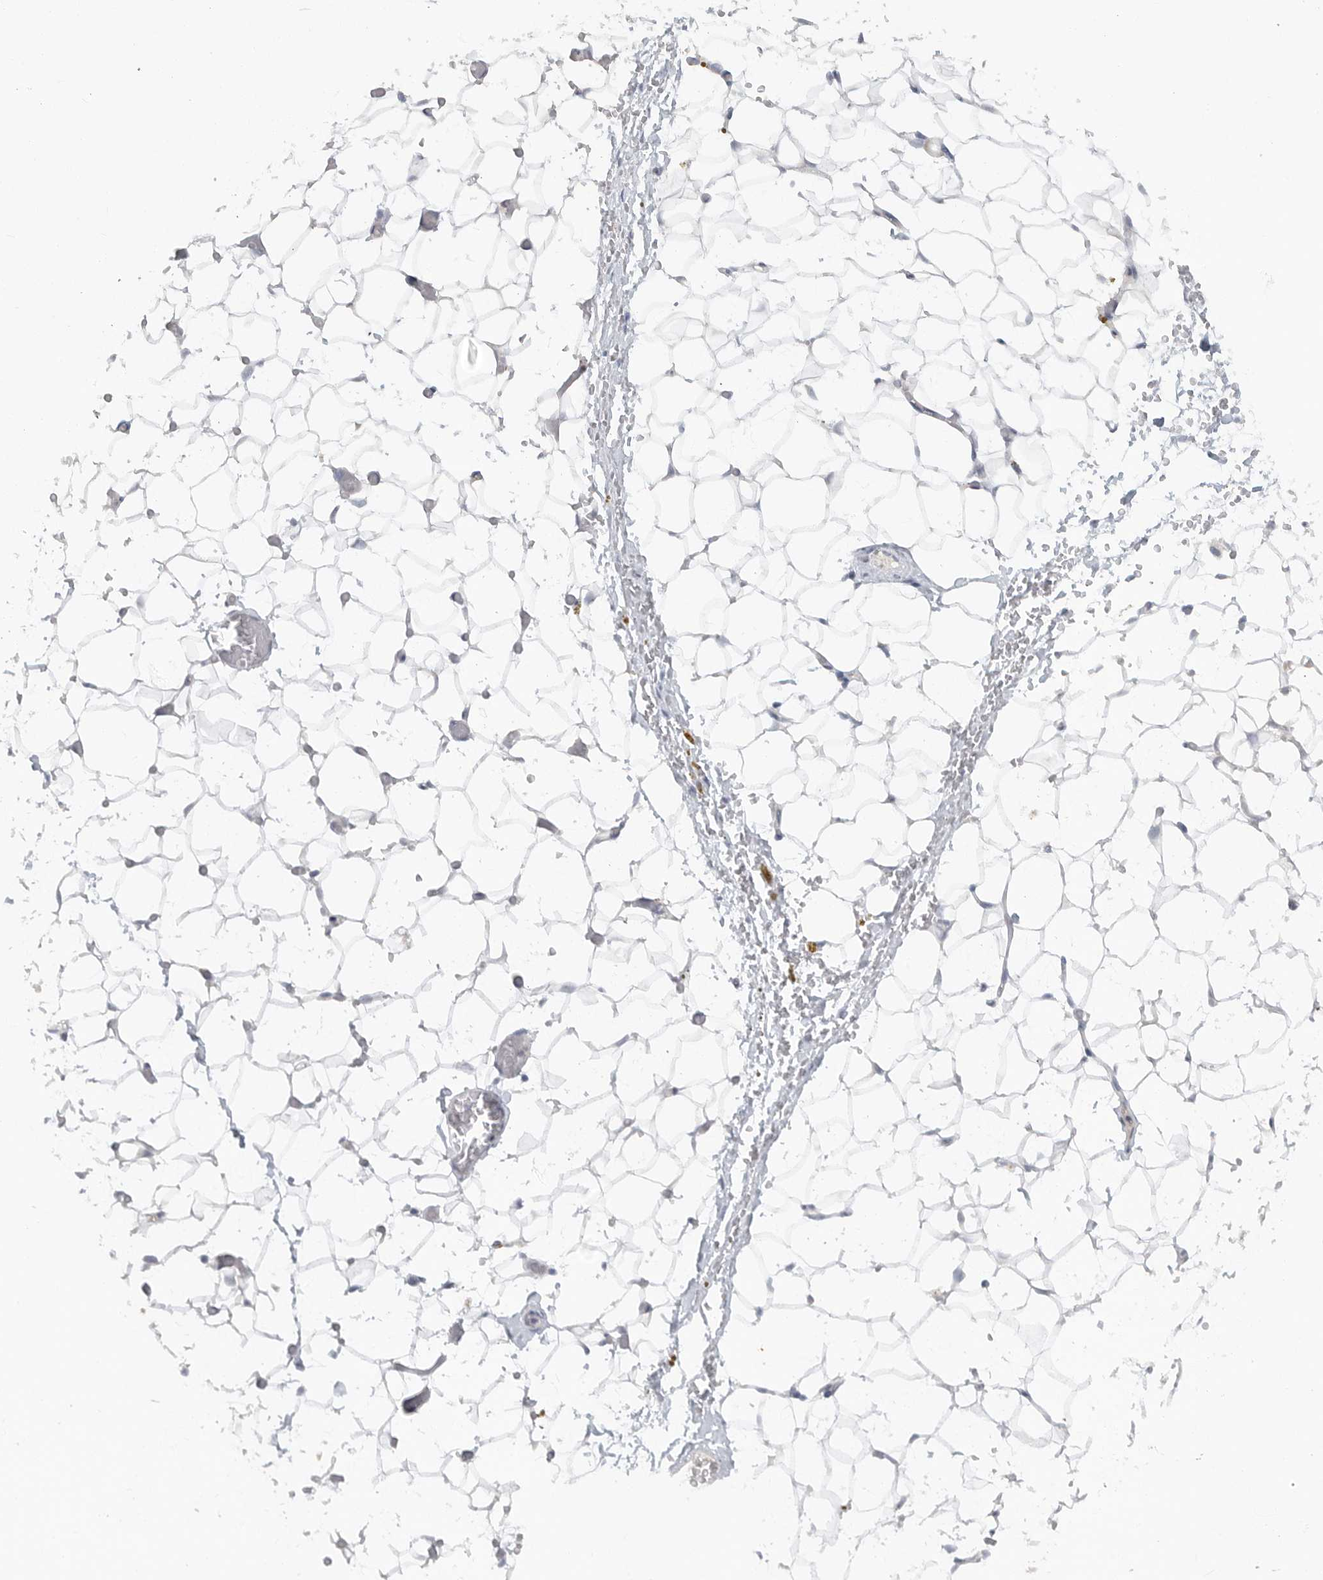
{"staining": {"intensity": "negative", "quantity": "none", "location": "none"}, "tissue": "adipose tissue", "cell_type": "Adipocytes", "image_type": "normal", "snomed": [{"axis": "morphology", "description": "Normal tissue, NOS"}, {"axis": "topography", "description": "Kidney"}, {"axis": "topography", "description": "Peripheral nerve tissue"}], "caption": "Immunohistochemistry (IHC) micrograph of benign adipose tissue: human adipose tissue stained with DAB (3,3'-diaminobenzidine) displays no significant protein staining in adipocytes.", "gene": "PAM", "patient": {"sex": "male", "age": 7}}